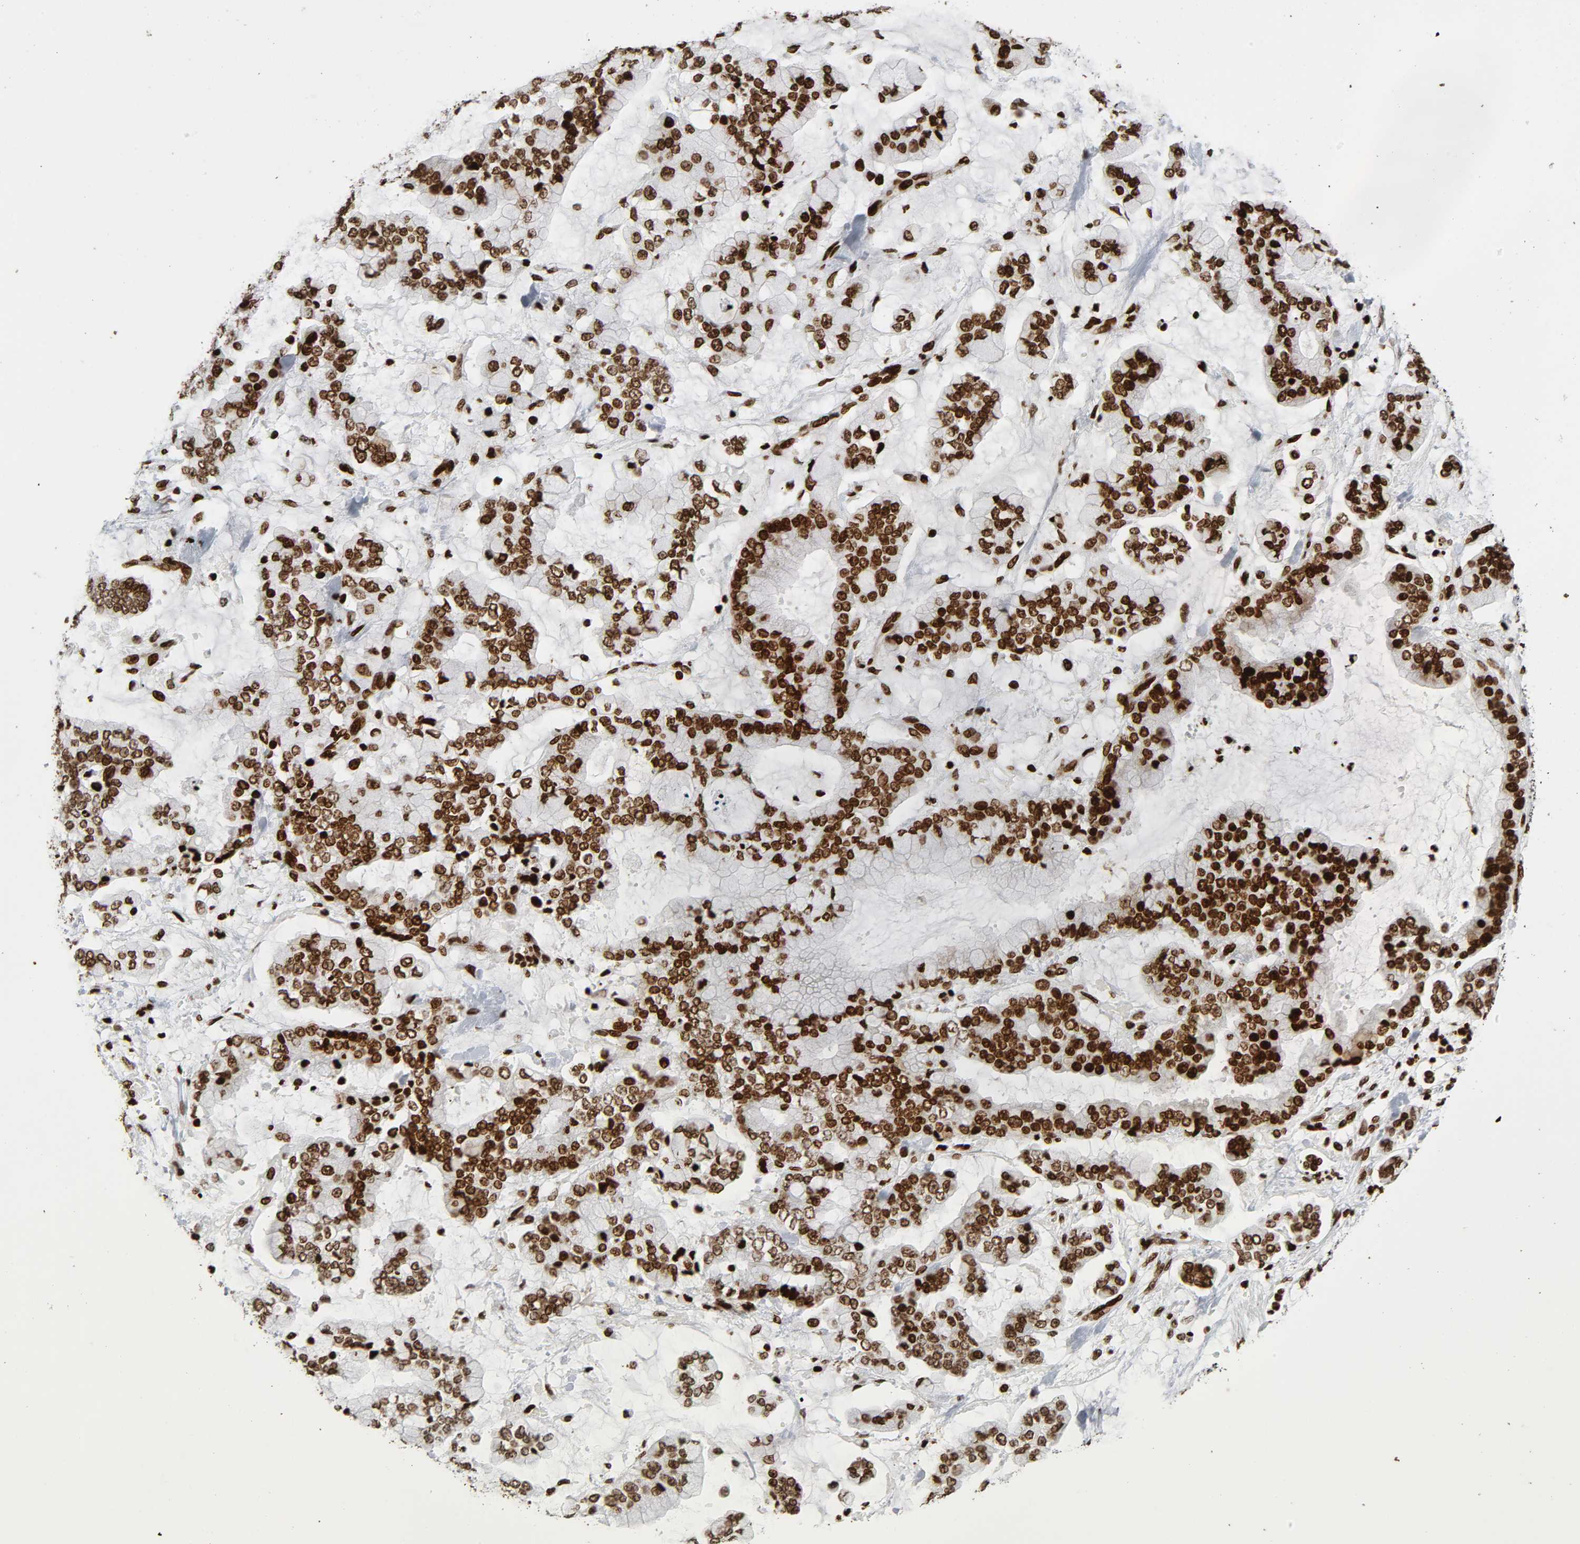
{"staining": {"intensity": "strong", "quantity": ">75%", "location": "nuclear"}, "tissue": "stomach cancer", "cell_type": "Tumor cells", "image_type": "cancer", "snomed": [{"axis": "morphology", "description": "Normal tissue, NOS"}, {"axis": "morphology", "description": "Adenocarcinoma, NOS"}, {"axis": "topography", "description": "Stomach, upper"}, {"axis": "topography", "description": "Stomach"}], "caption": "There is high levels of strong nuclear positivity in tumor cells of stomach cancer, as demonstrated by immunohistochemical staining (brown color).", "gene": "RXRA", "patient": {"sex": "male", "age": 76}}